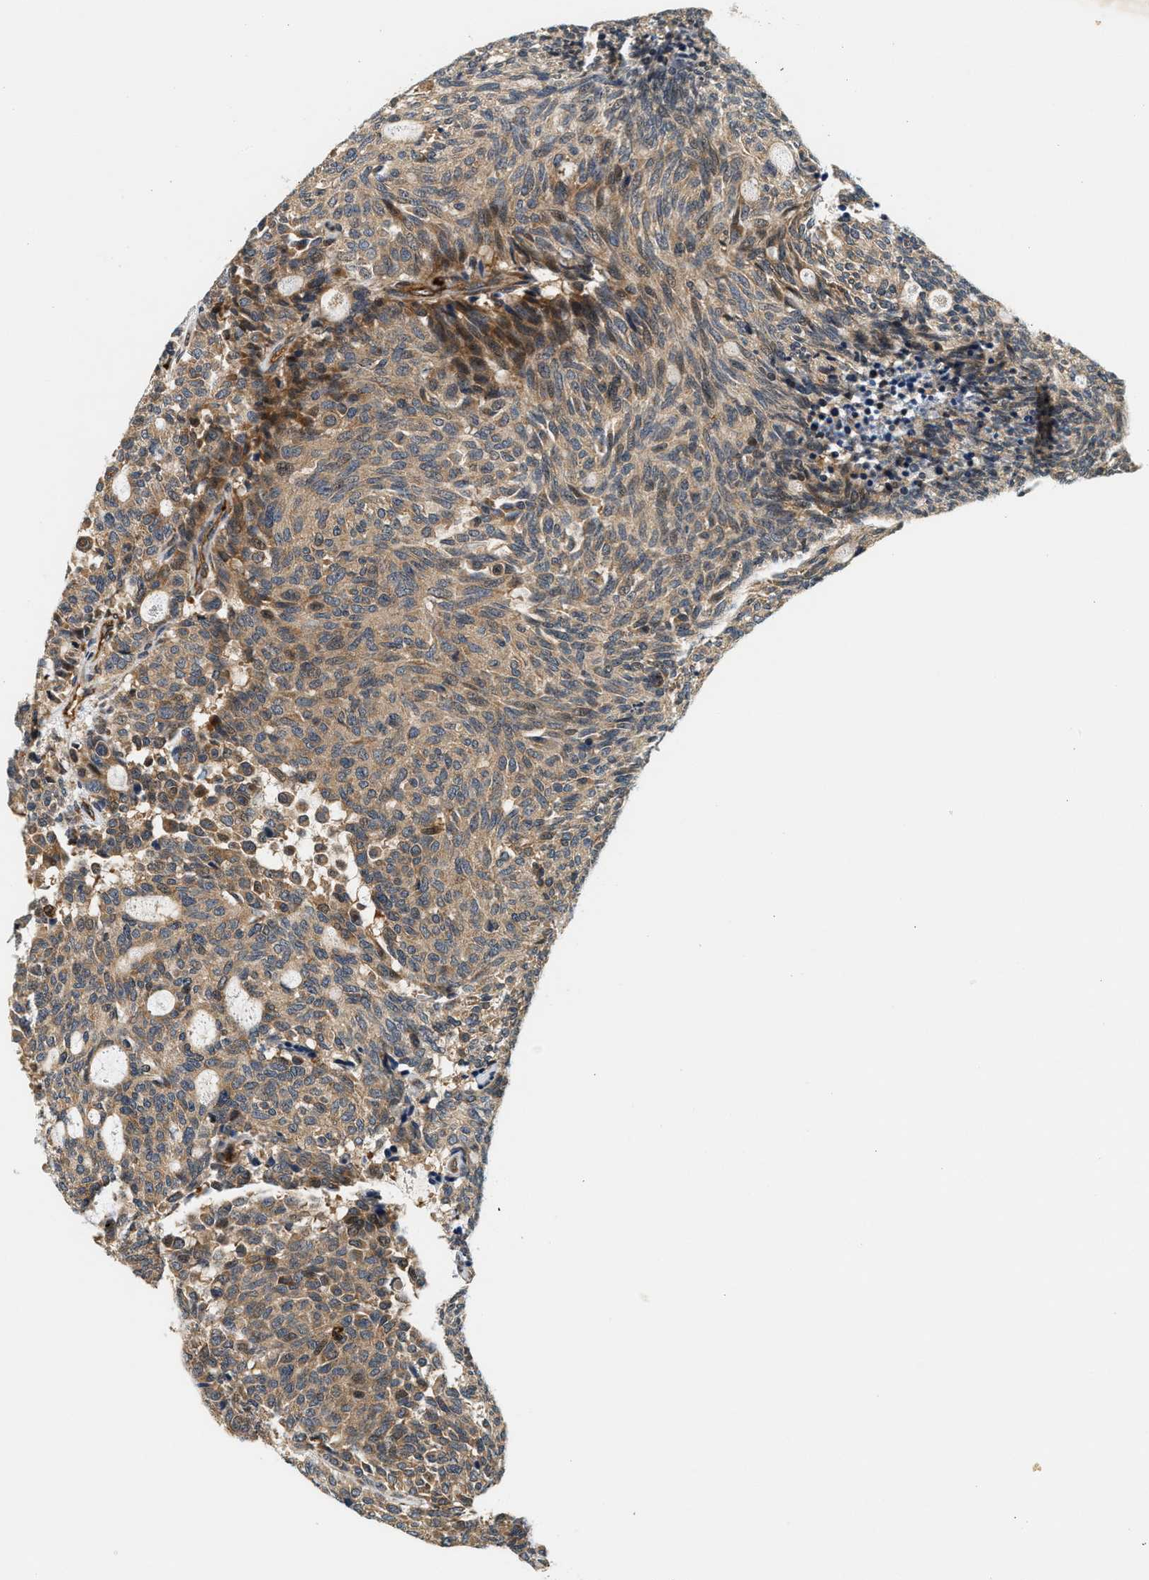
{"staining": {"intensity": "weak", "quantity": ">75%", "location": "cytoplasmic/membranous"}, "tissue": "carcinoid", "cell_type": "Tumor cells", "image_type": "cancer", "snomed": [{"axis": "morphology", "description": "Carcinoid, malignant, NOS"}, {"axis": "topography", "description": "Pancreas"}], "caption": "Immunohistochemical staining of malignant carcinoid displays low levels of weak cytoplasmic/membranous protein staining in about >75% of tumor cells.", "gene": "SAMD9", "patient": {"sex": "female", "age": 54}}